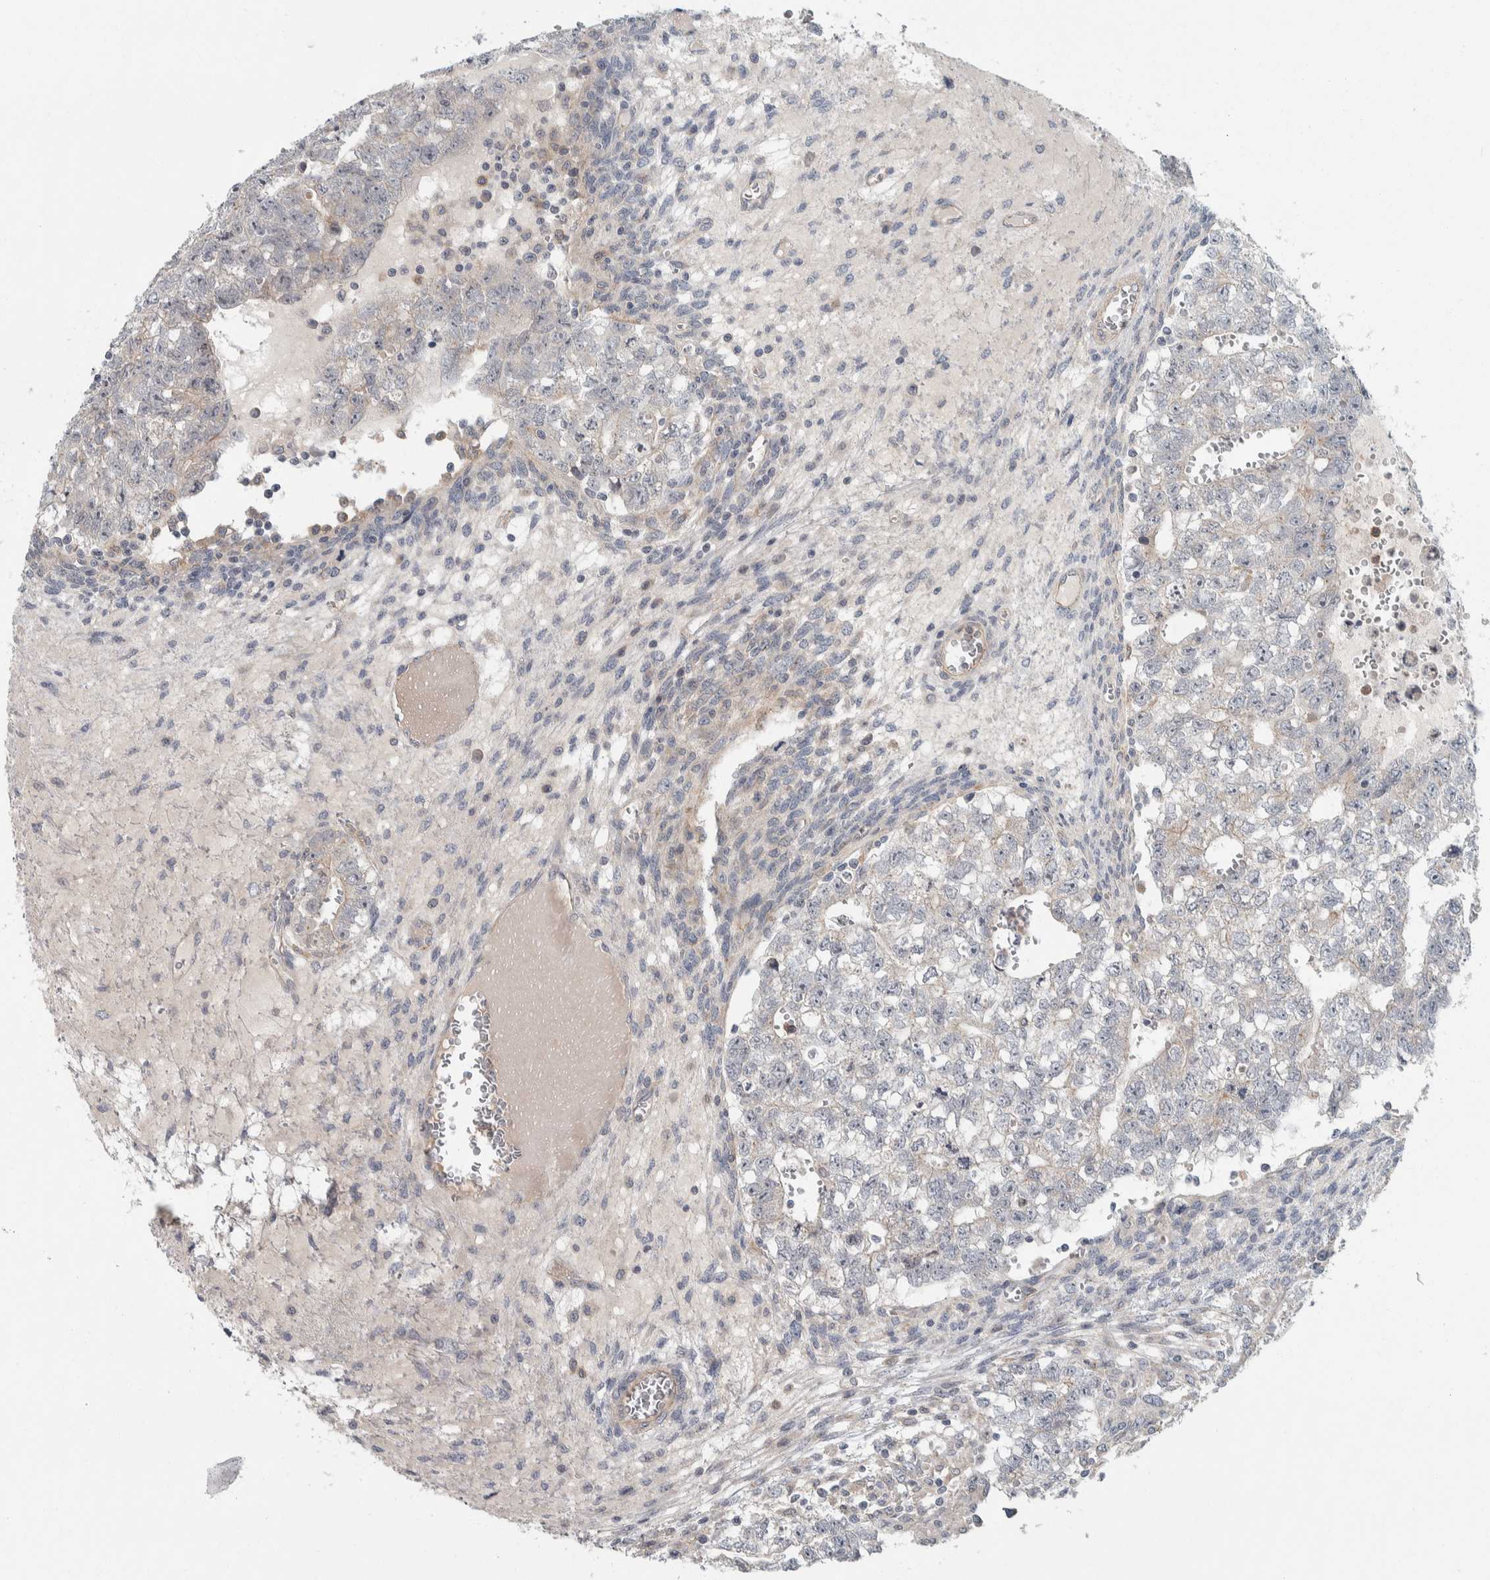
{"staining": {"intensity": "negative", "quantity": "none", "location": "none"}, "tissue": "testis cancer", "cell_type": "Tumor cells", "image_type": "cancer", "snomed": [{"axis": "morphology", "description": "Seminoma, NOS"}, {"axis": "morphology", "description": "Carcinoma, Embryonal, NOS"}, {"axis": "topography", "description": "Testis"}], "caption": "Immunohistochemistry photomicrograph of neoplastic tissue: human embryonal carcinoma (testis) stained with DAB (3,3'-diaminobenzidine) exhibits no significant protein expression in tumor cells.", "gene": "KCNJ3", "patient": {"sex": "male", "age": 38}}